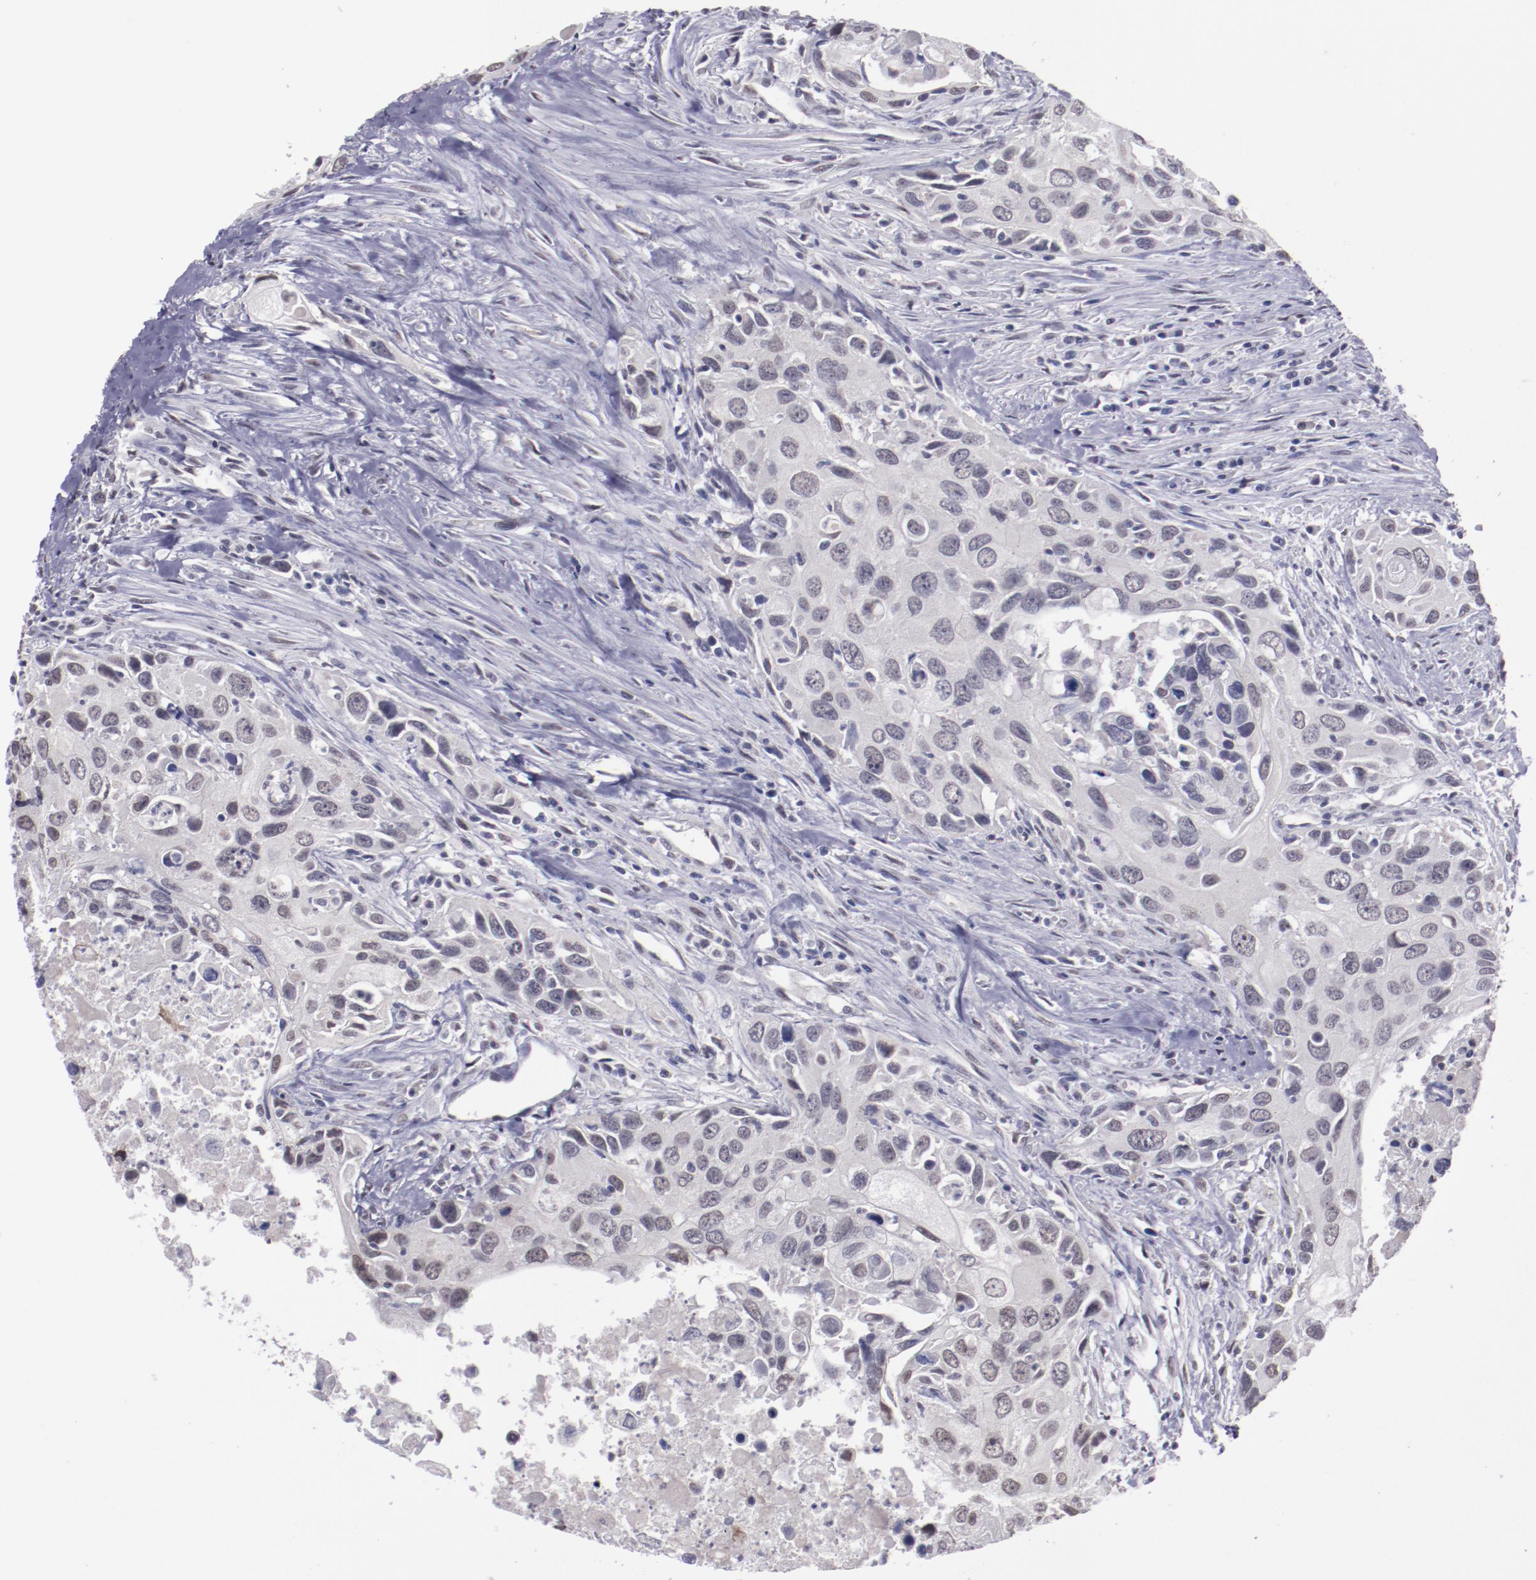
{"staining": {"intensity": "weak", "quantity": "<25%", "location": "nuclear"}, "tissue": "urothelial cancer", "cell_type": "Tumor cells", "image_type": "cancer", "snomed": [{"axis": "morphology", "description": "Urothelial carcinoma, High grade"}, {"axis": "topography", "description": "Urinary bladder"}], "caption": "Urothelial cancer was stained to show a protein in brown. There is no significant staining in tumor cells.", "gene": "NRXN3", "patient": {"sex": "male", "age": 71}}